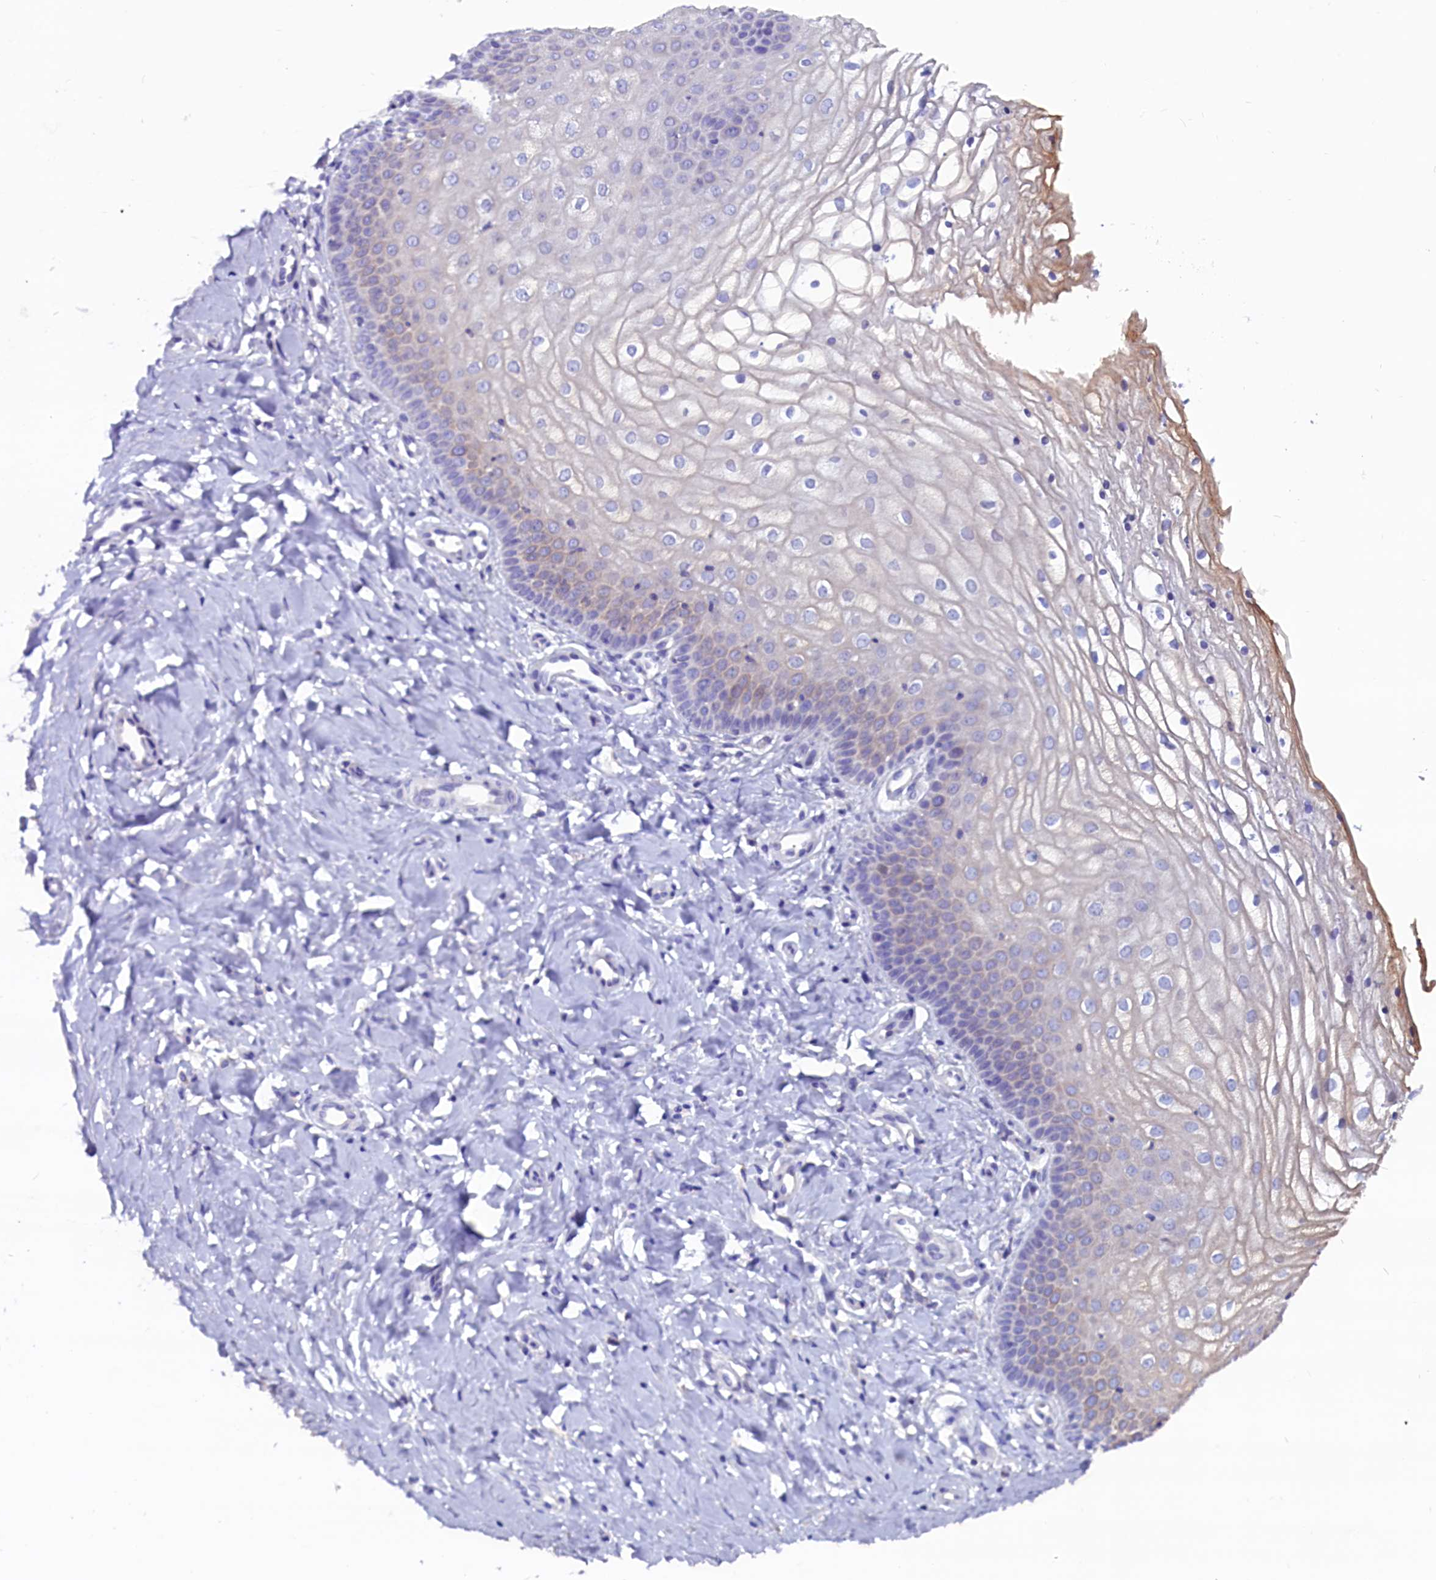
{"staining": {"intensity": "negative", "quantity": "none", "location": "none"}, "tissue": "vagina", "cell_type": "Squamous epithelial cells", "image_type": "normal", "snomed": [{"axis": "morphology", "description": "Normal tissue, NOS"}, {"axis": "topography", "description": "Vagina"}], "caption": "DAB immunohistochemical staining of normal human vagina reveals no significant staining in squamous epithelial cells.", "gene": "CCBE1", "patient": {"sex": "female", "age": 68}}